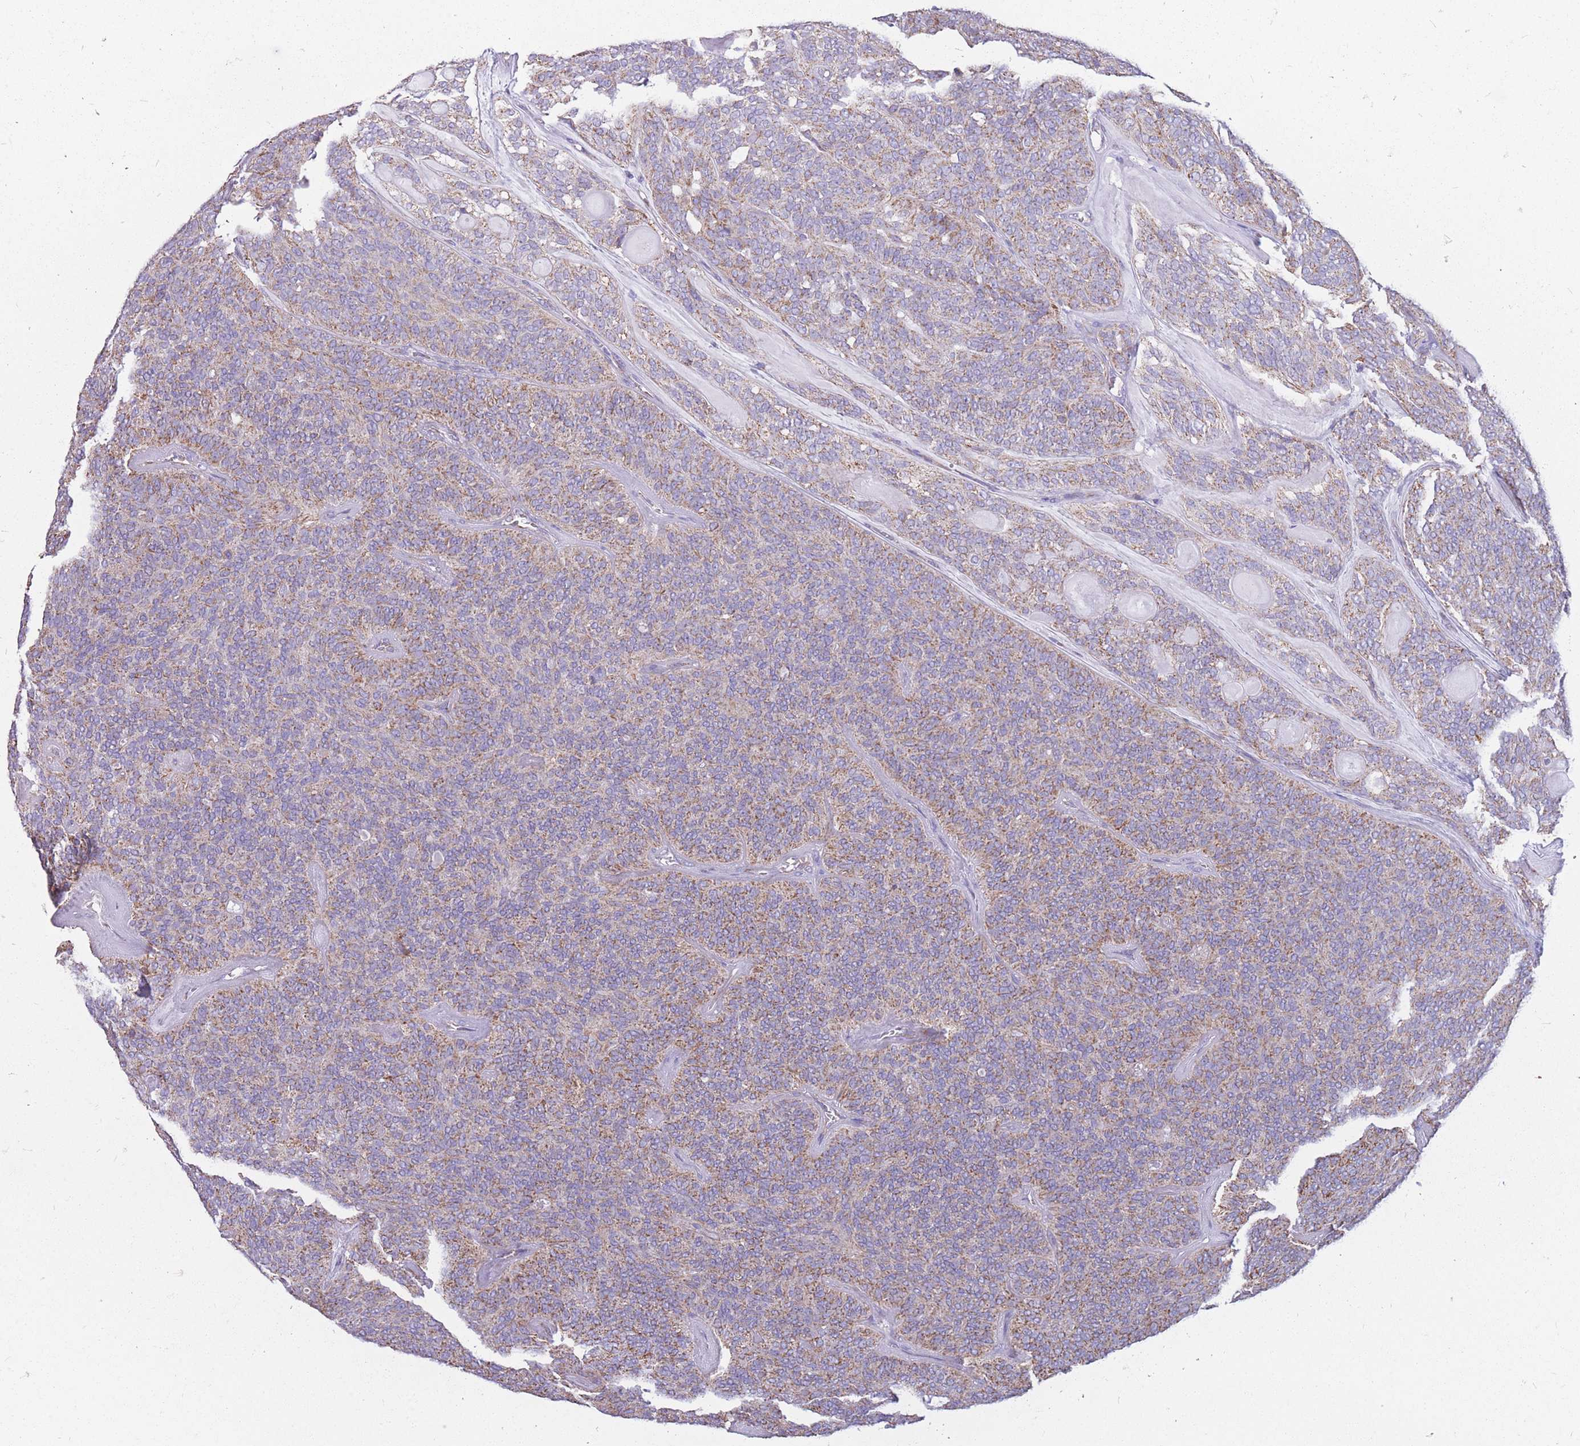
{"staining": {"intensity": "moderate", "quantity": "25%-75%", "location": "cytoplasmic/membranous"}, "tissue": "head and neck cancer", "cell_type": "Tumor cells", "image_type": "cancer", "snomed": [{"axis": "morphology", "description": "Adenocarcinoma, NOS"}, {"axis": "topography", "description": "Head-Neck"}], "caption": "The immunohistochemical stain labels moderate cytoplasmic/membranous staining in tumor cells of head and neck cancer (adenocarcinoma) tissue. (brown staining indicates protein expression, while blue staining denotes nuclei).", "gene": "PCSK1", "patient": {"sex": "male", "age": 66}}